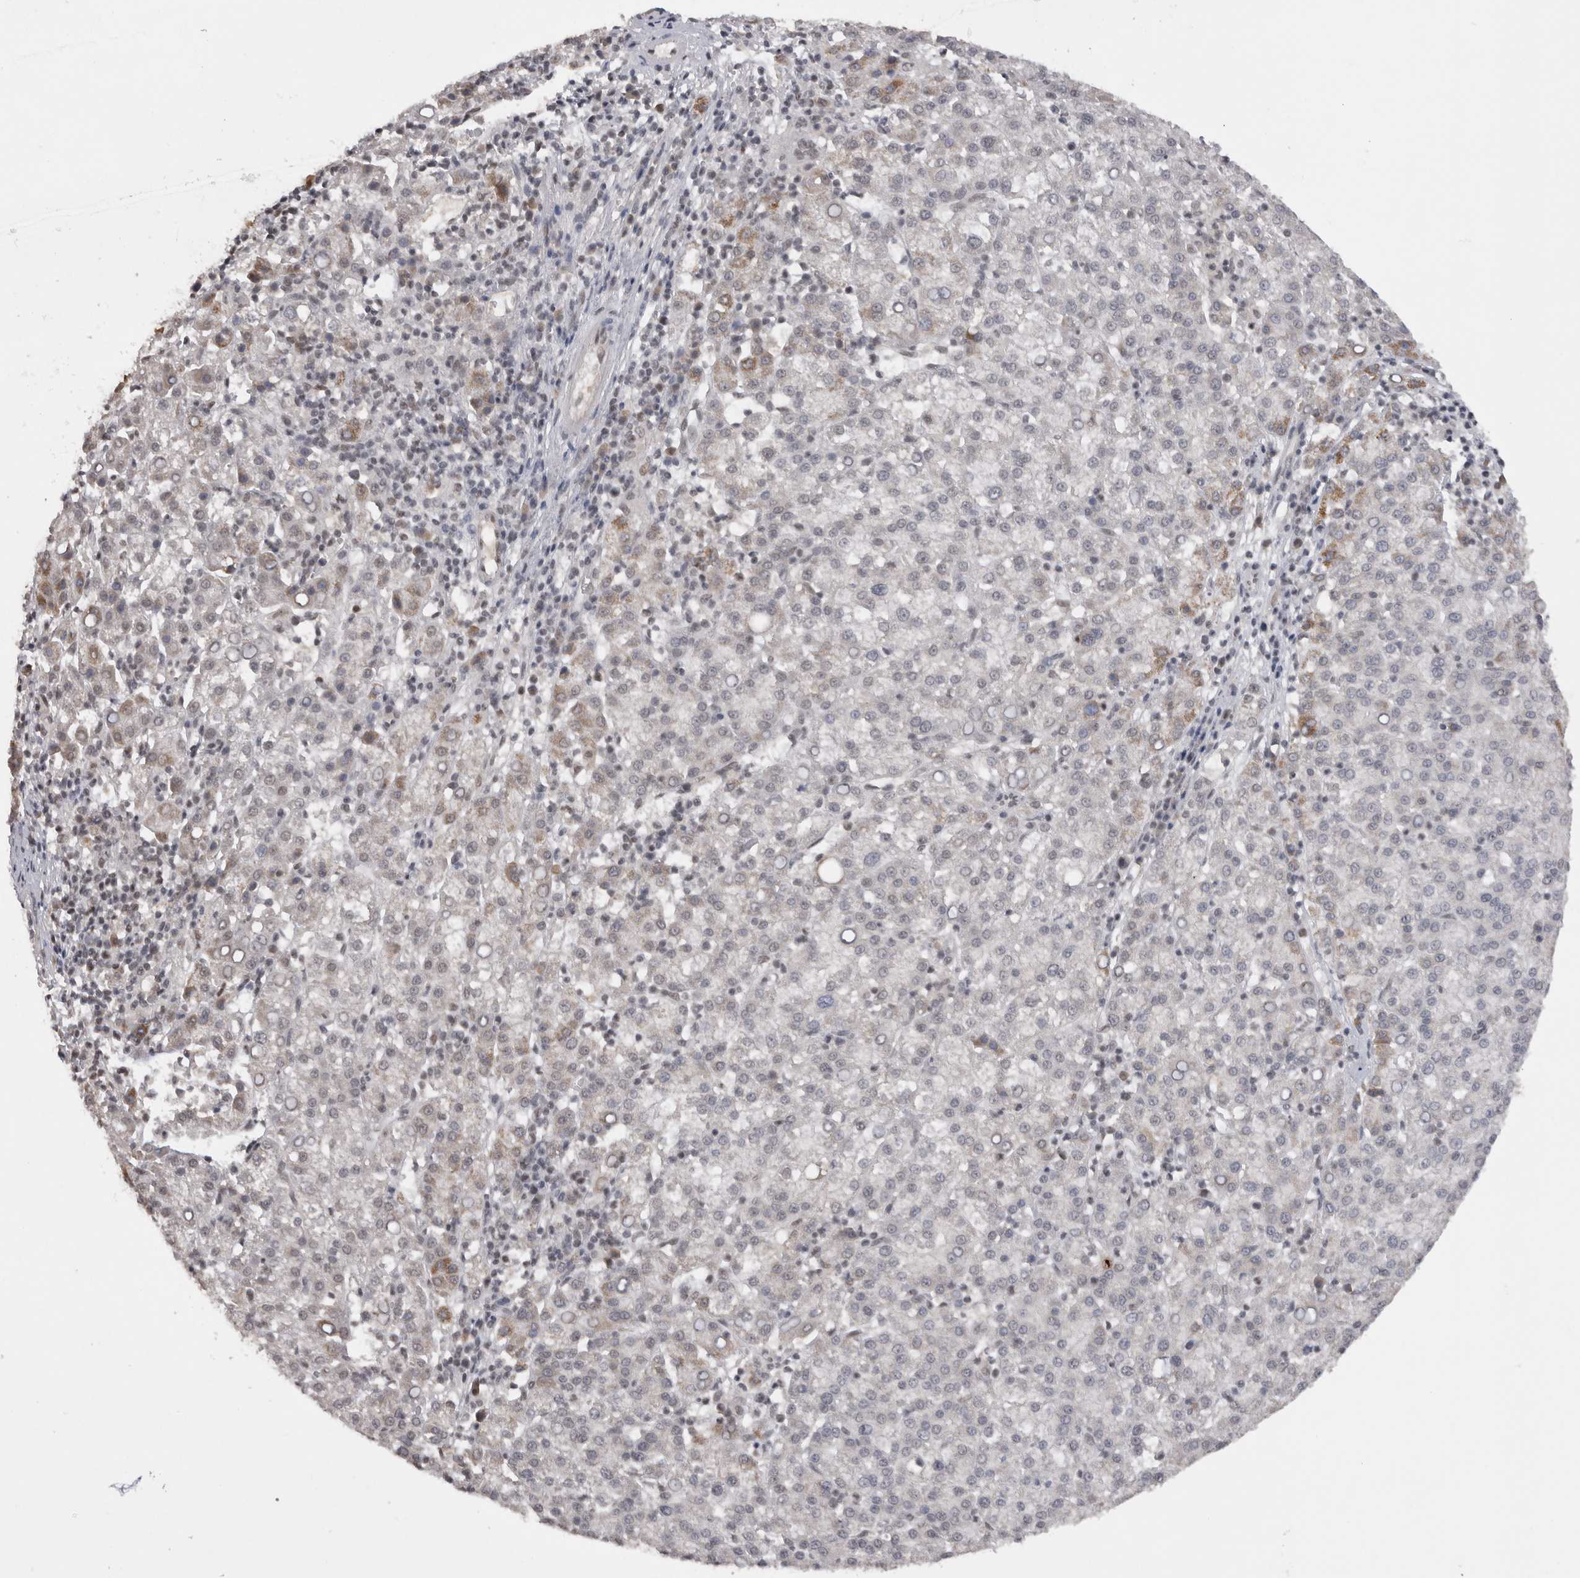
{"staining": {"intensity": "weak", "quantity": "<25%", "location": "nuclear"}, "tissue": "liver cancer", "cell_type": "Tumor cells", "image_type": "cancer", "snomed": [{"axis": "morphology", "description": "Carcinoma, Hepatocellular, NOS"}, {"axis": "topography", "description": "Liver"}], "caption": "This is a photomicrograph of immunohistochemistry staining of liver hepatocellular carcinoma, which shows no positivity in tumor cells.", "gene": "DAXX", "patient": {"sex": "female", "age": 58}}